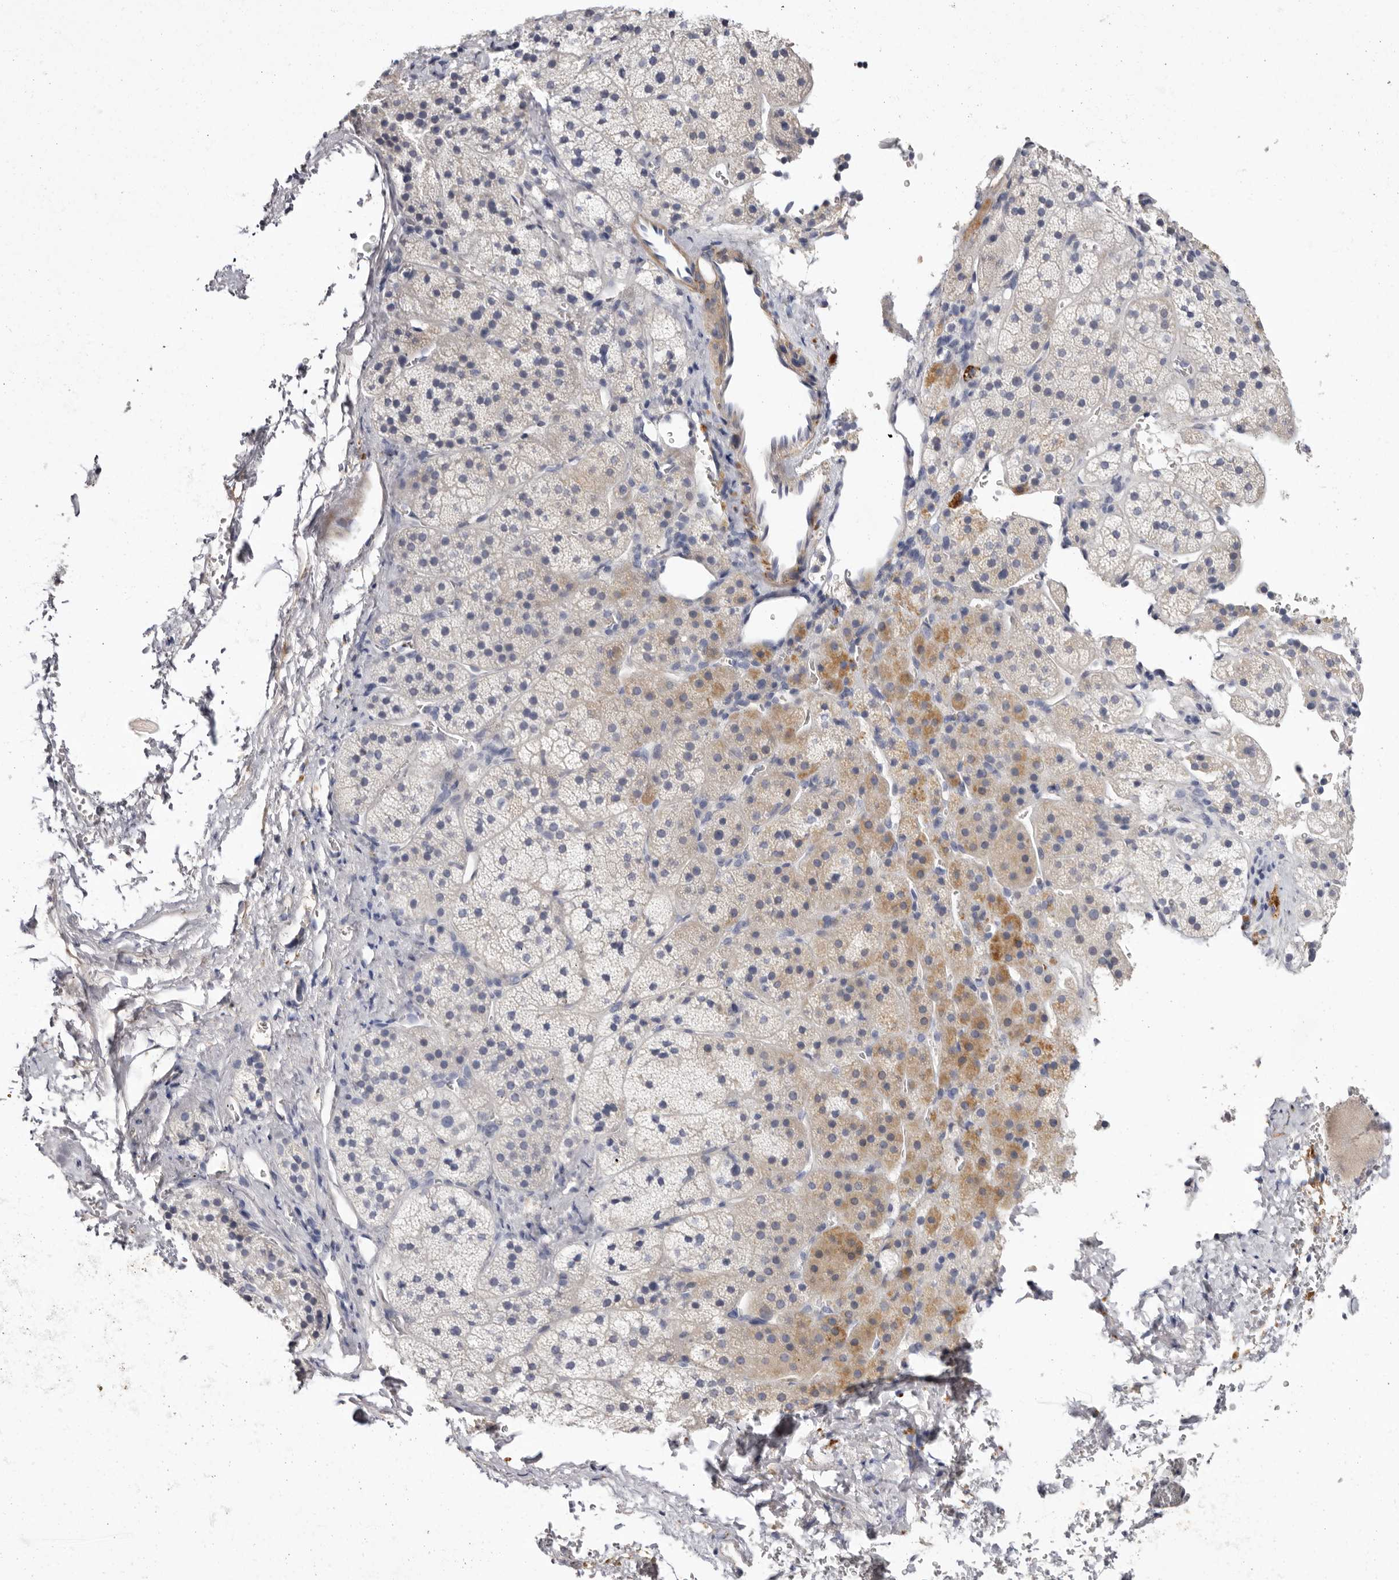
{"staining": {"intensity": "moderate", "quantity": "<25%", "location": "cytoplasmic/membranous"}, "tissue": "adrenal gland", "cell_type": "Glandular cells", "image_type": "normal", "snomed": [{"axis": "morphology", "description": "Normal tissue, NOS"}, {"axis": "topography", "description": "Adrenal gland"}], "caption": "Immunohistochemistry (DAB (3,3'-diaminobenzidine)) staining of normal human adrenal gland displays moderate cytoplasmic/membranous protein staining in approximately <25% of glandular cells. The protein is shown in brown color, while the nuclei are stained blue.", "gene": "S1PR5", "patient": {"sex": "female", "age": 44}}